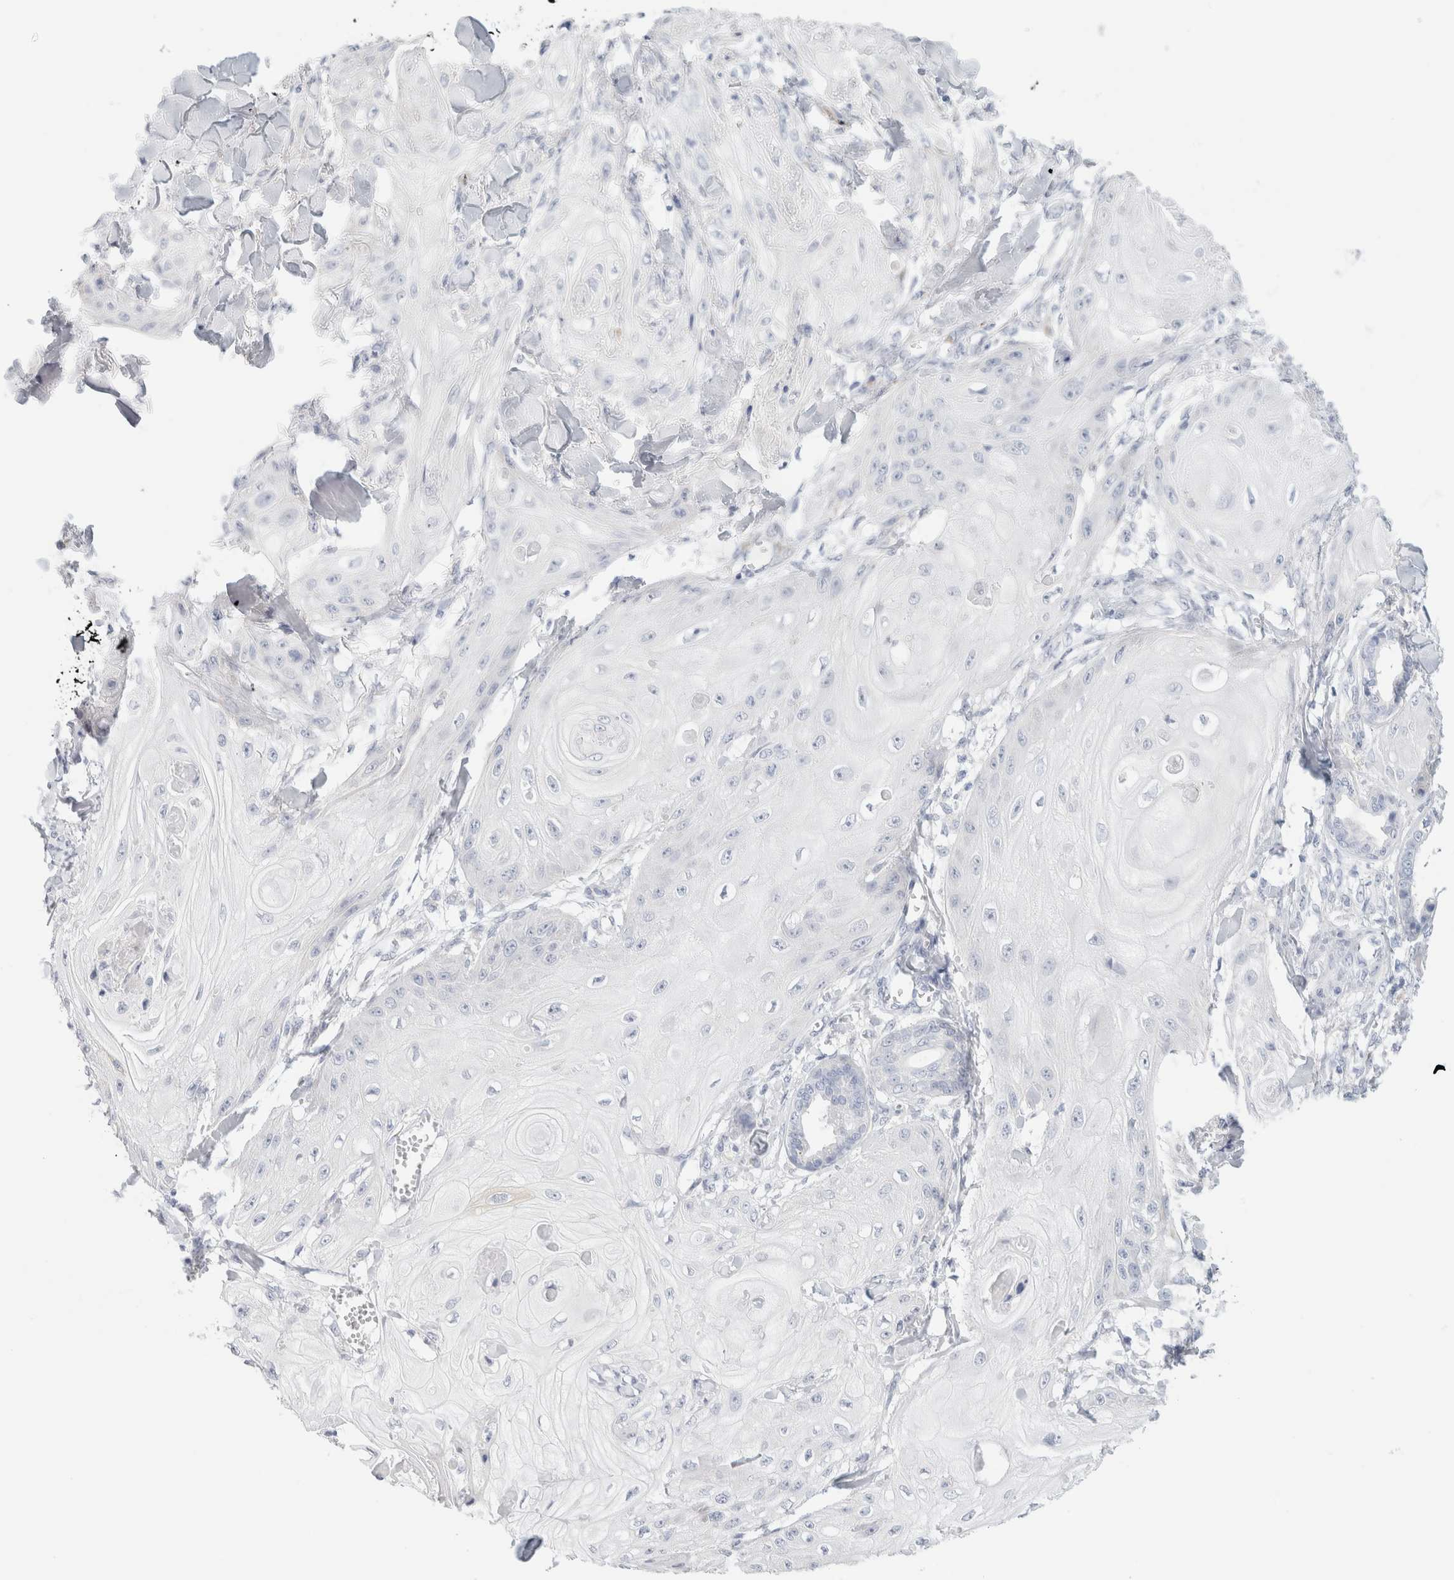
{"staining": {"intensity": "negative", "quantity": "none", "location": "none"}, "tissue": "skin cancer", "cell_type": "Tumor cells", "image_type": "cancer", "snomed": [{"axis": "morphology", "description": "Squamous cell carcinoma, NOS"}, {"axis": "topography", "description": "Skin"}], "caption": "DAB (3,3'-diaminobenzidine) immunohistochemical staining of human skin squamous cell carcinoma reveals no significant positivity in tumor cells. The staining was performed using DAB to visualize the protein expression in brown, while the nuclei were stained in blue with hematoxylin (Magnification: 20x).", "gene": "RTN4", "patient": {"sex": "male", "age": 74}}